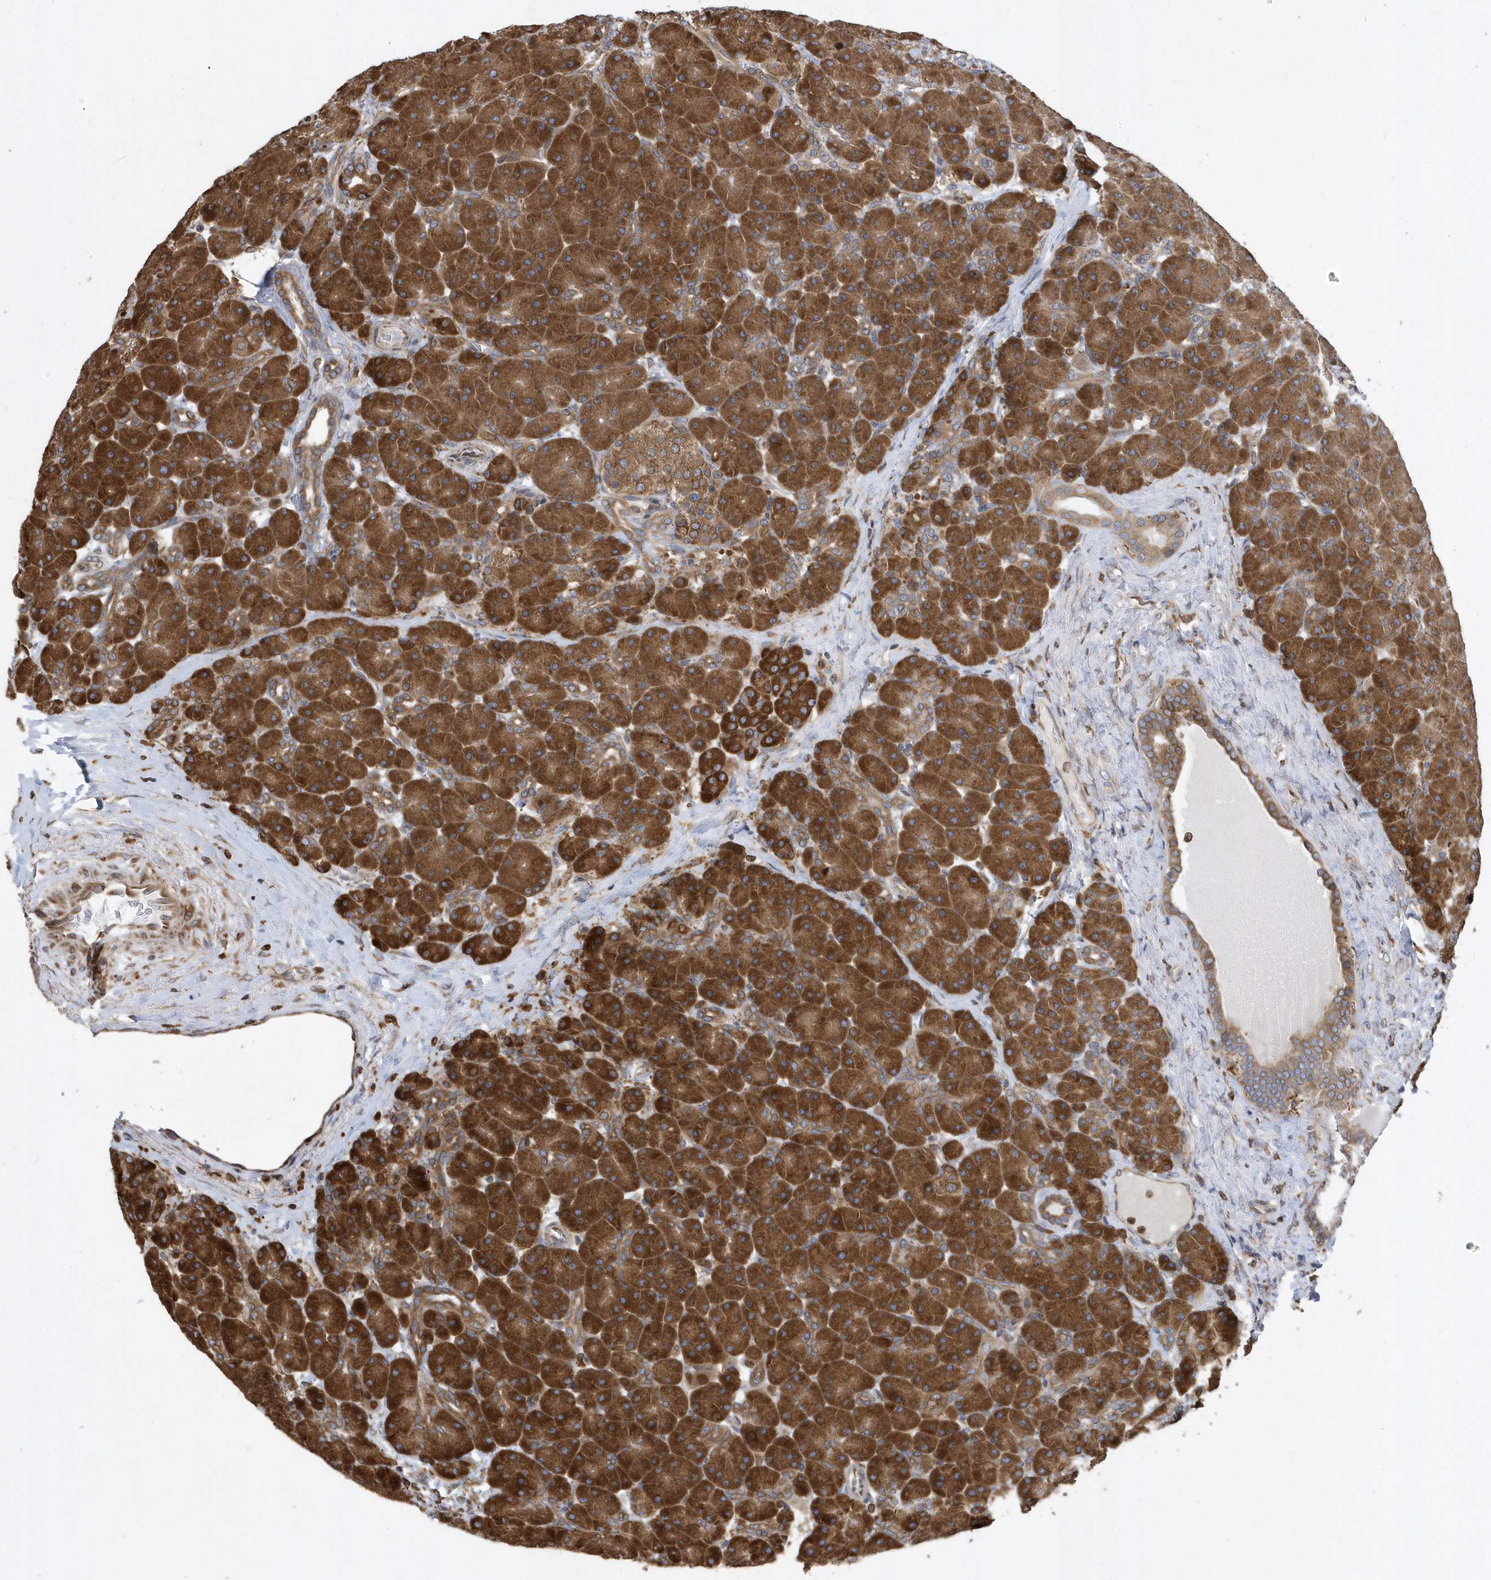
{"staining": {"intensity": "strong", "quantity": ">75%", "location": "cytoplasmic/membranous"}, "tissue": "pancreas", "cell_type": "Exocrine glandular cells", "image_type": "normal", "snomed": [{"axis": "morphology", "description": "Normal tissue, NOS"}, {"axis": "topography", "description": "Pancreas"}], "caption": "This is a micrograph of immunohistochemistry (IHC) staining of normal pancreas, which shows strong positivity in the cytoplasmic/membranous of exocrine glandular cells.", "gene": "VAMP7", "patient": {"sex": "male", "age": 66}}